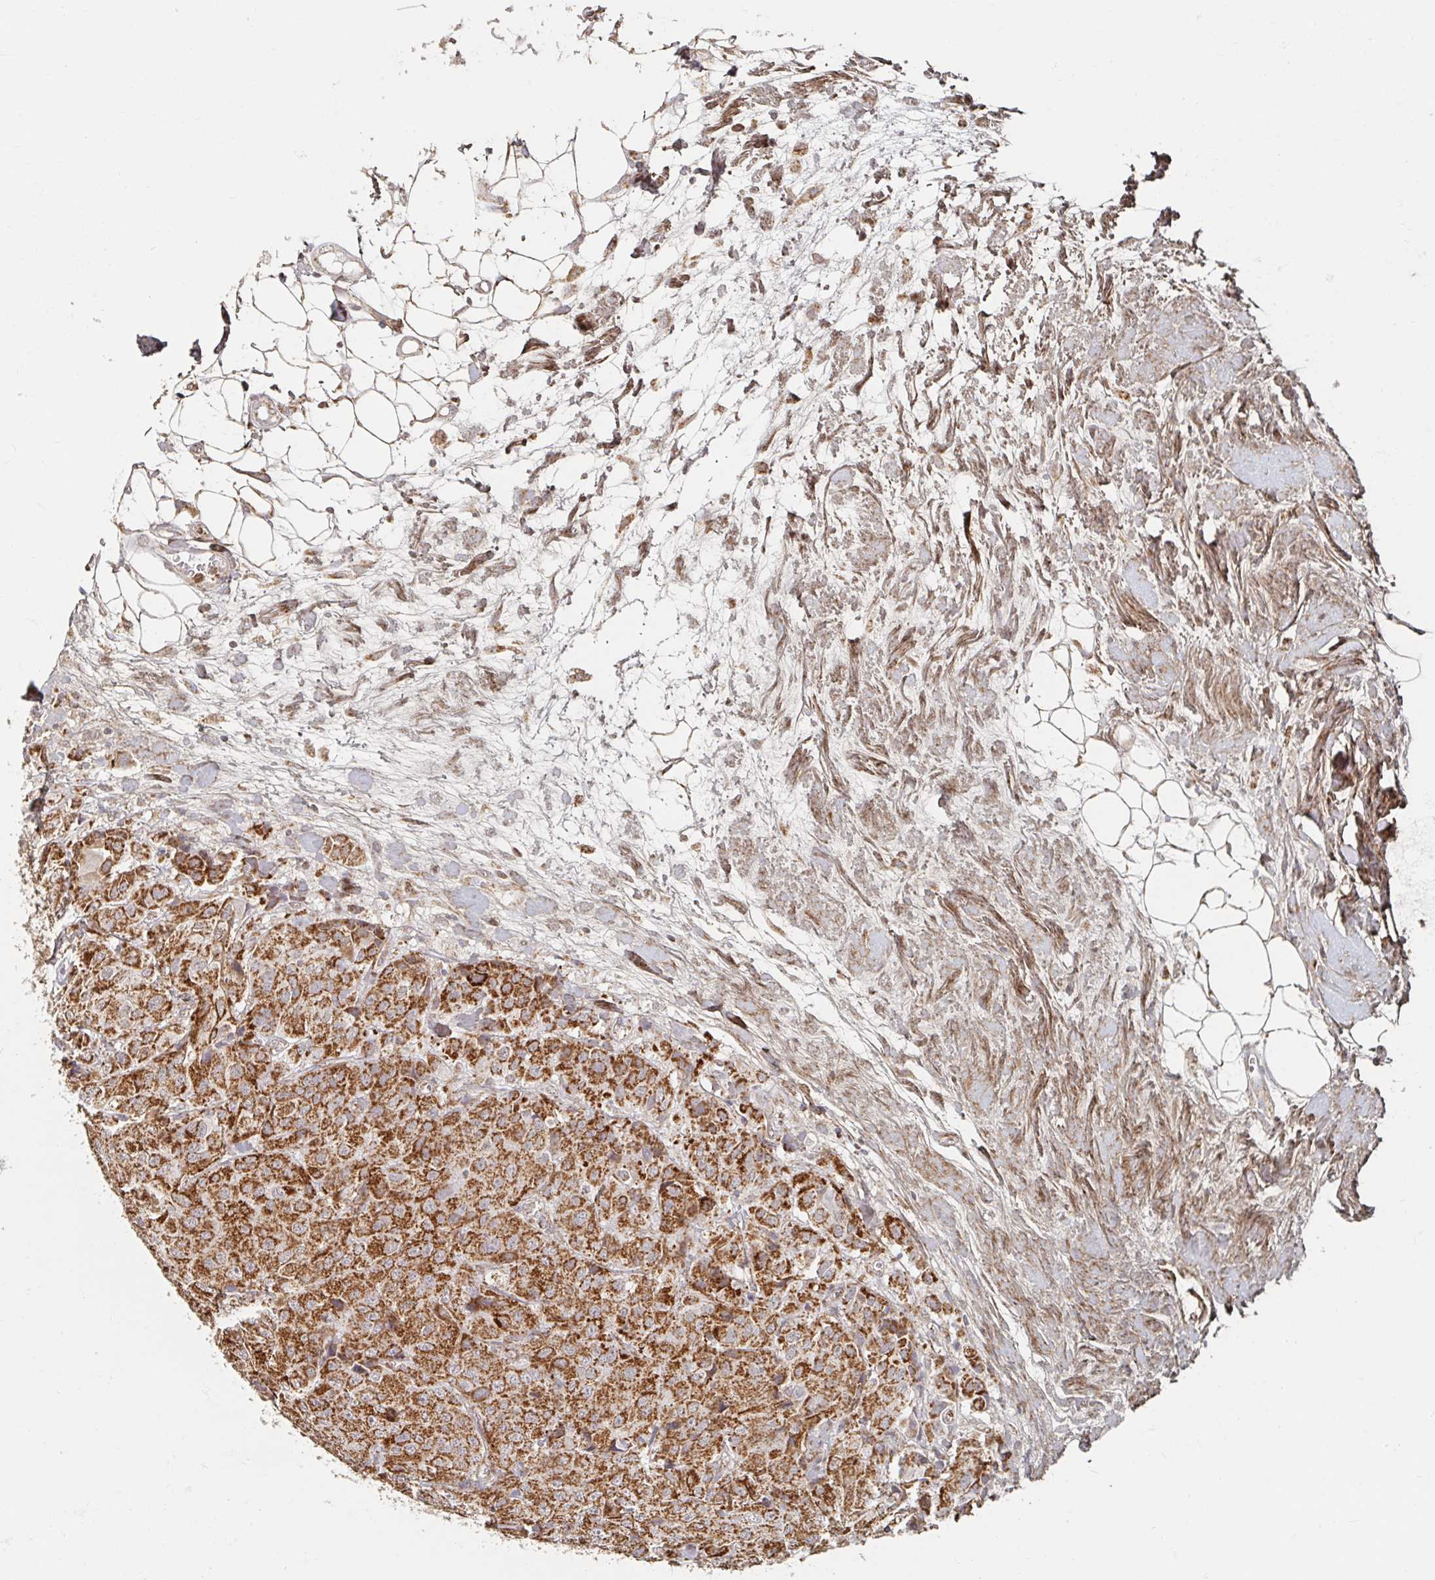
{"staining": {"intensity": "strong", "quantity": ">75%", "location": "cytoplasmic/membranous"}, "tissue": "breast cancer", "cell_type": "Tumor cells", "image_type": "cancer", "snomed": [{"axis": "morphology", "description": "Duct carcinoma"}, {"axis": "topography", "description": "Breast"}], "caption": "IHC of human breast cancer (invasive ductal carcinoma) shows high levels of strong cytoplasmic/membranous staining in about >75% of tumor cells.", "gene": "MAVS", "patient": {"sex": "female", "age": 43}}